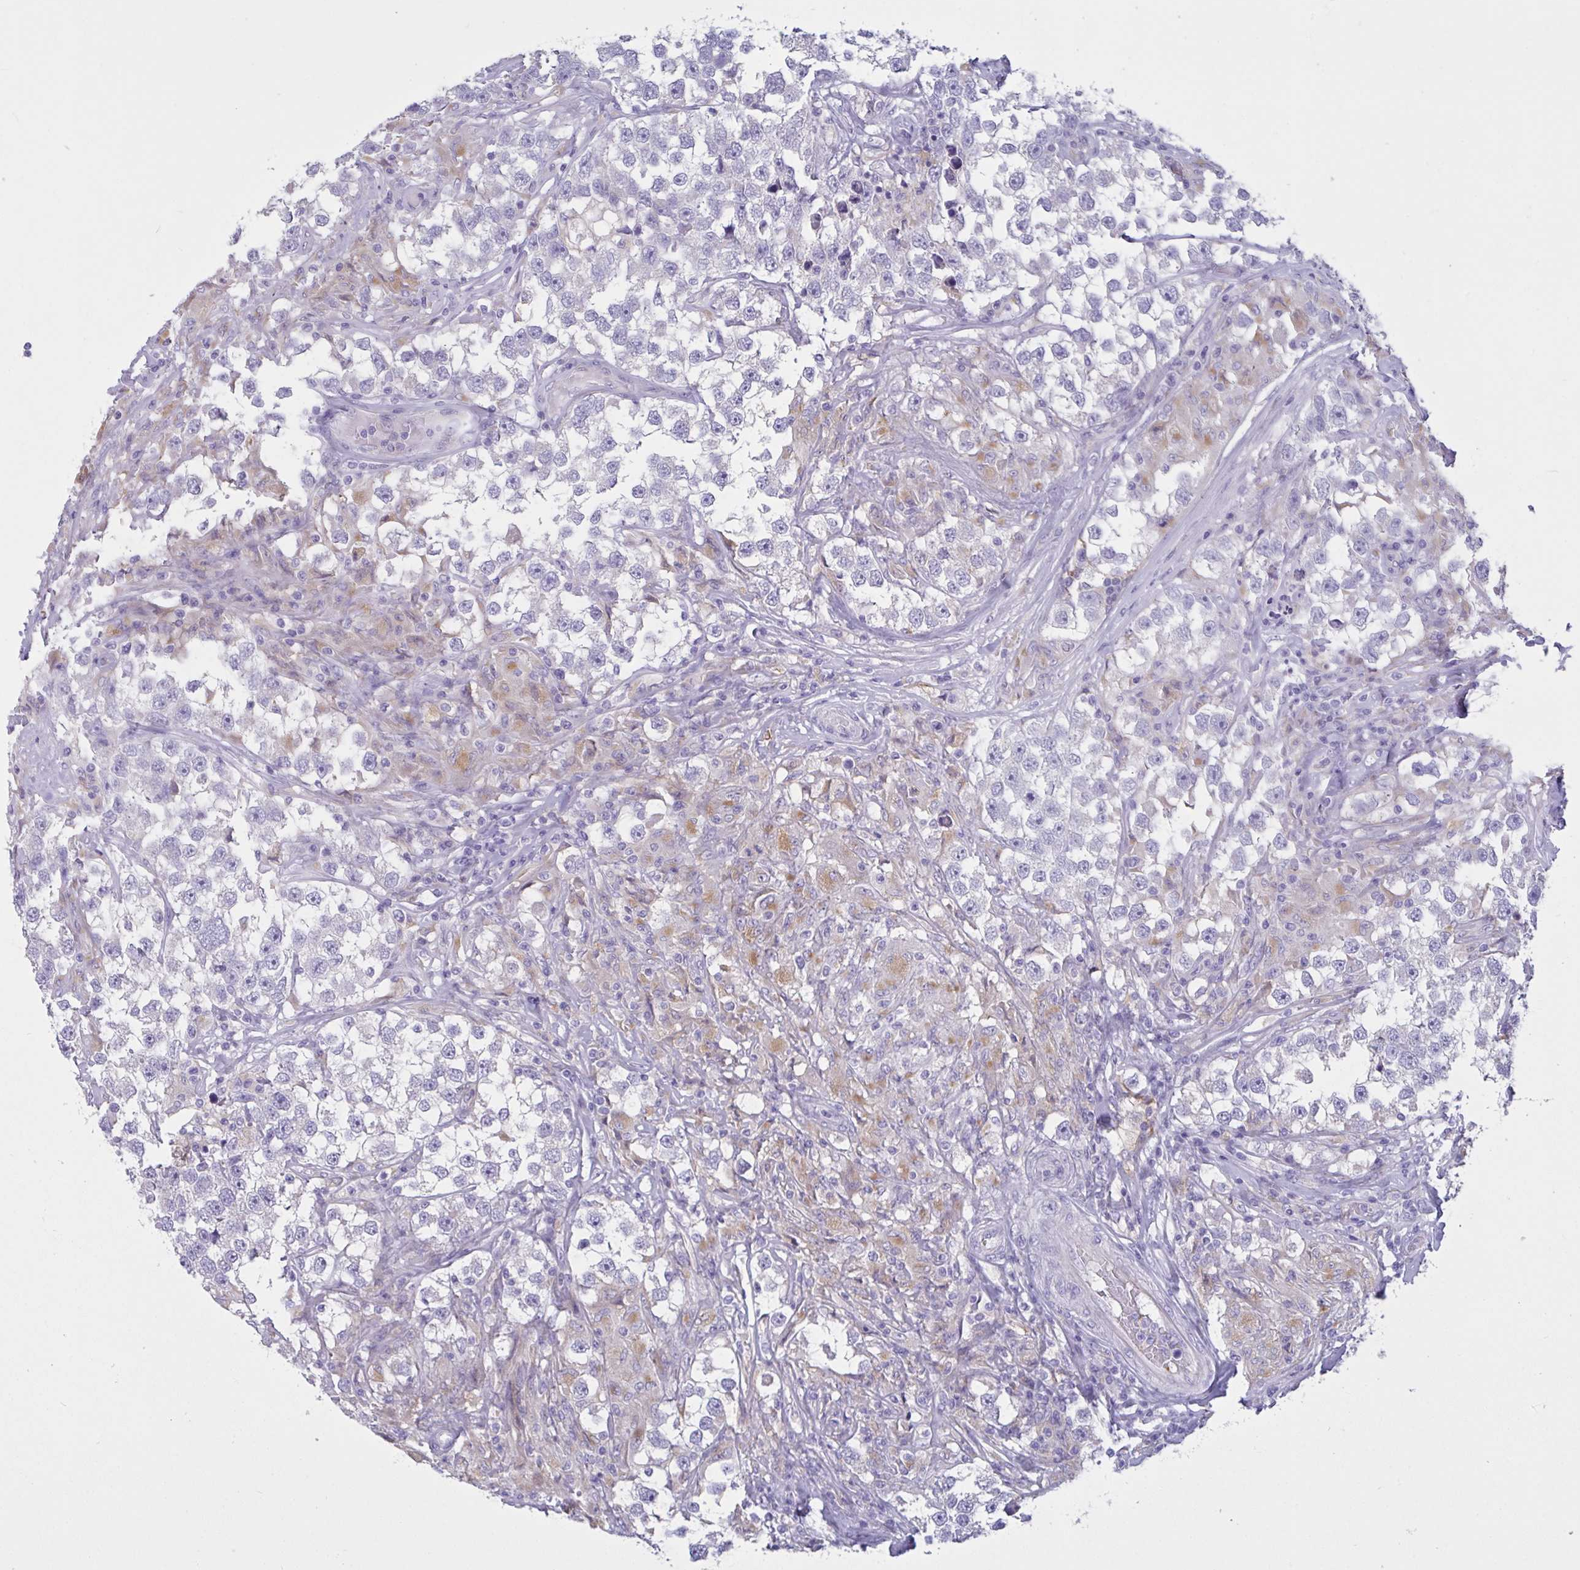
{"staining": {"intensity": "negative", "quantity": "none", "location": "none"}, "tissue": "testis cancer", "cell_type": "Tumor cells", "image_type": "cancer", "snomed": [{"axis": "morphology", "description": "Seminoma, NOS"}, {"axis": "topography", "description": "Testis"}], "caption": "Tumor cells show no significant staining in seminoma (testis).", "gene": "RPL22L1", "patient": {"sex": "male", "age": 46}}